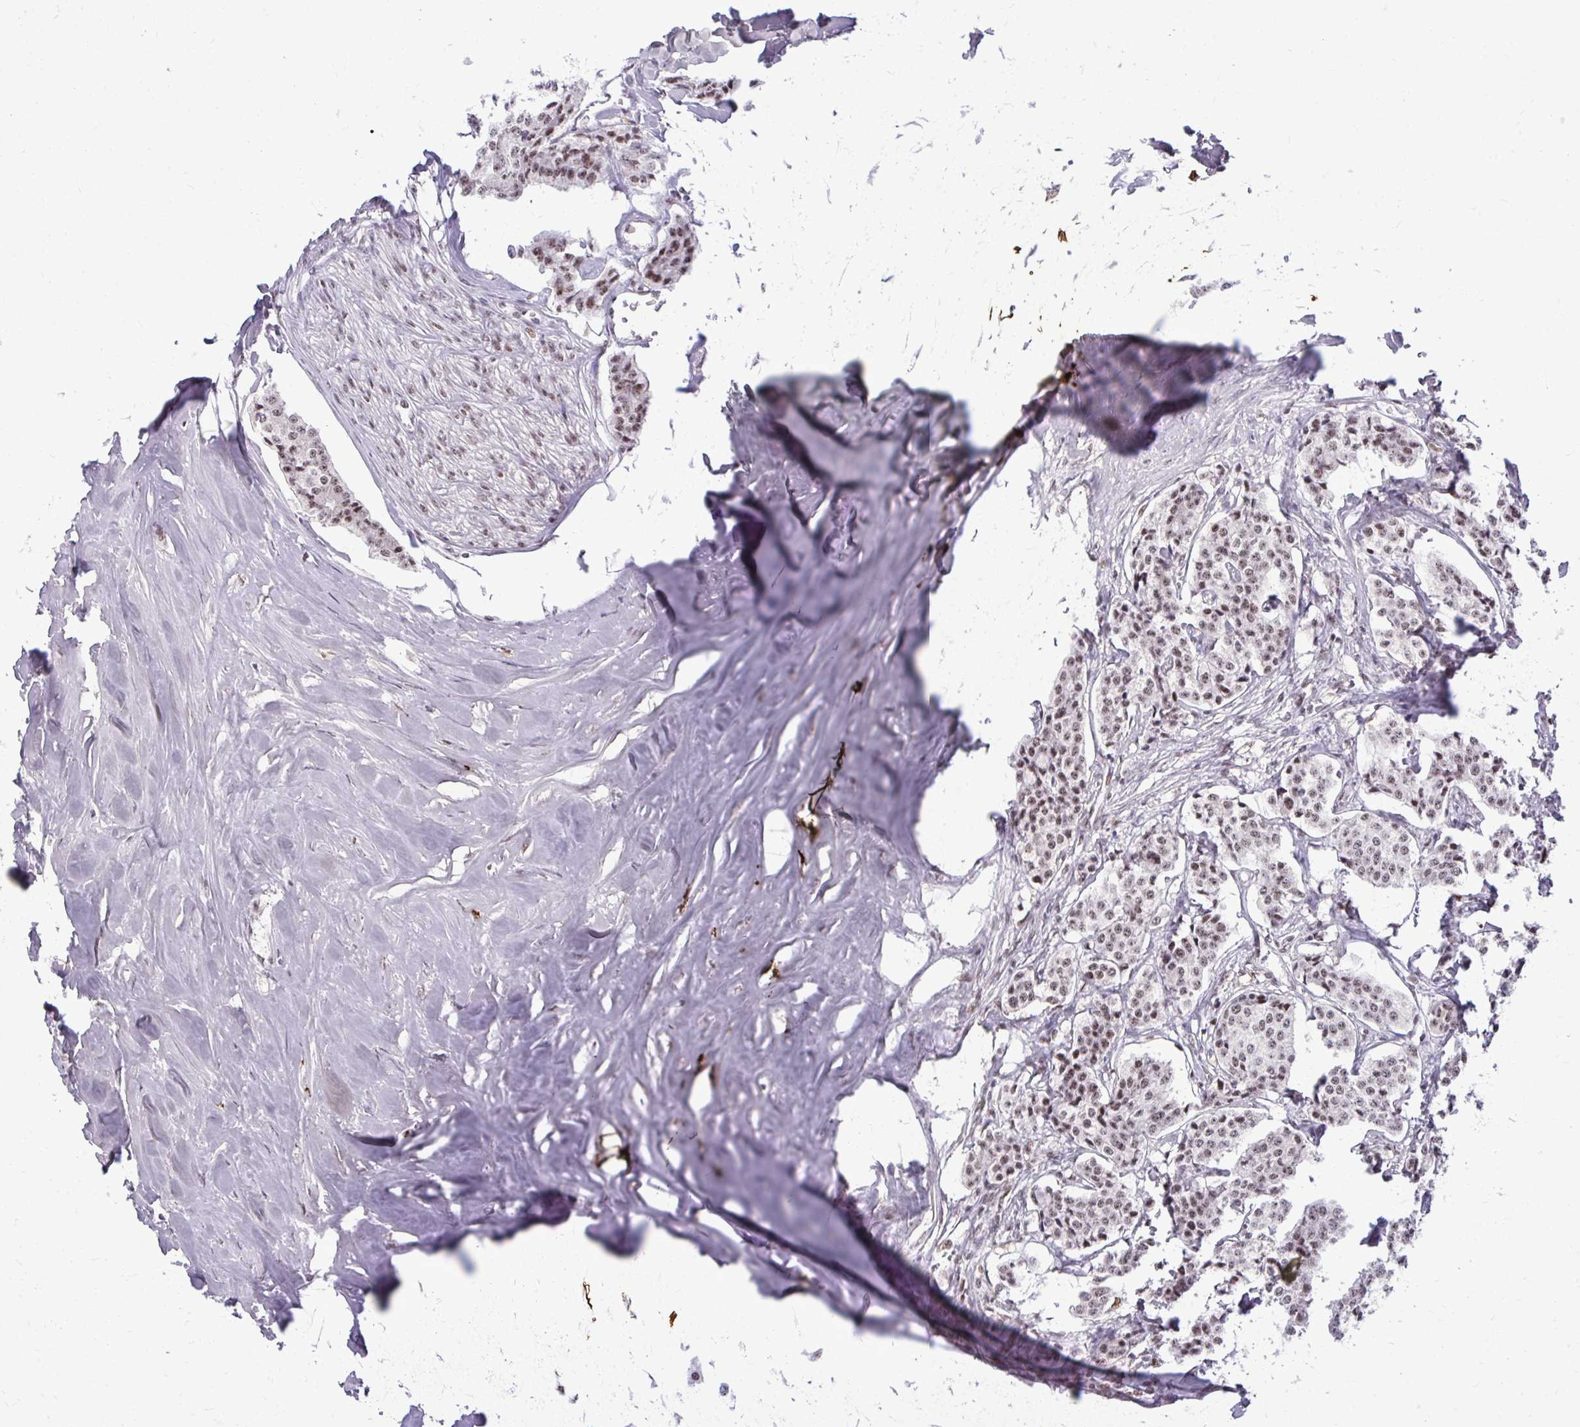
{"staining": {"intensity": "weak", "quantity": ">75%", "location": "nuclear"}, "tissue": "carcinoid", "cell_type": "Tumor cells", "image_type": "cancer", "snomed": [{"axis": "morphology", "description": "Carcinoid, malignant, NOS"}, {"axis": "topography", "description": "Small intestine"}], "caption": "High-magnification brightfield microscopy of carcinoid stained with DAB (brown) and counterstained with hematoxylin (blue). tumor cells exhibit weak nuclear expression is appreciated in approximately>75% of cells.", "gene": "CDYL", "patient": {"sex": "female", "age": 64}}